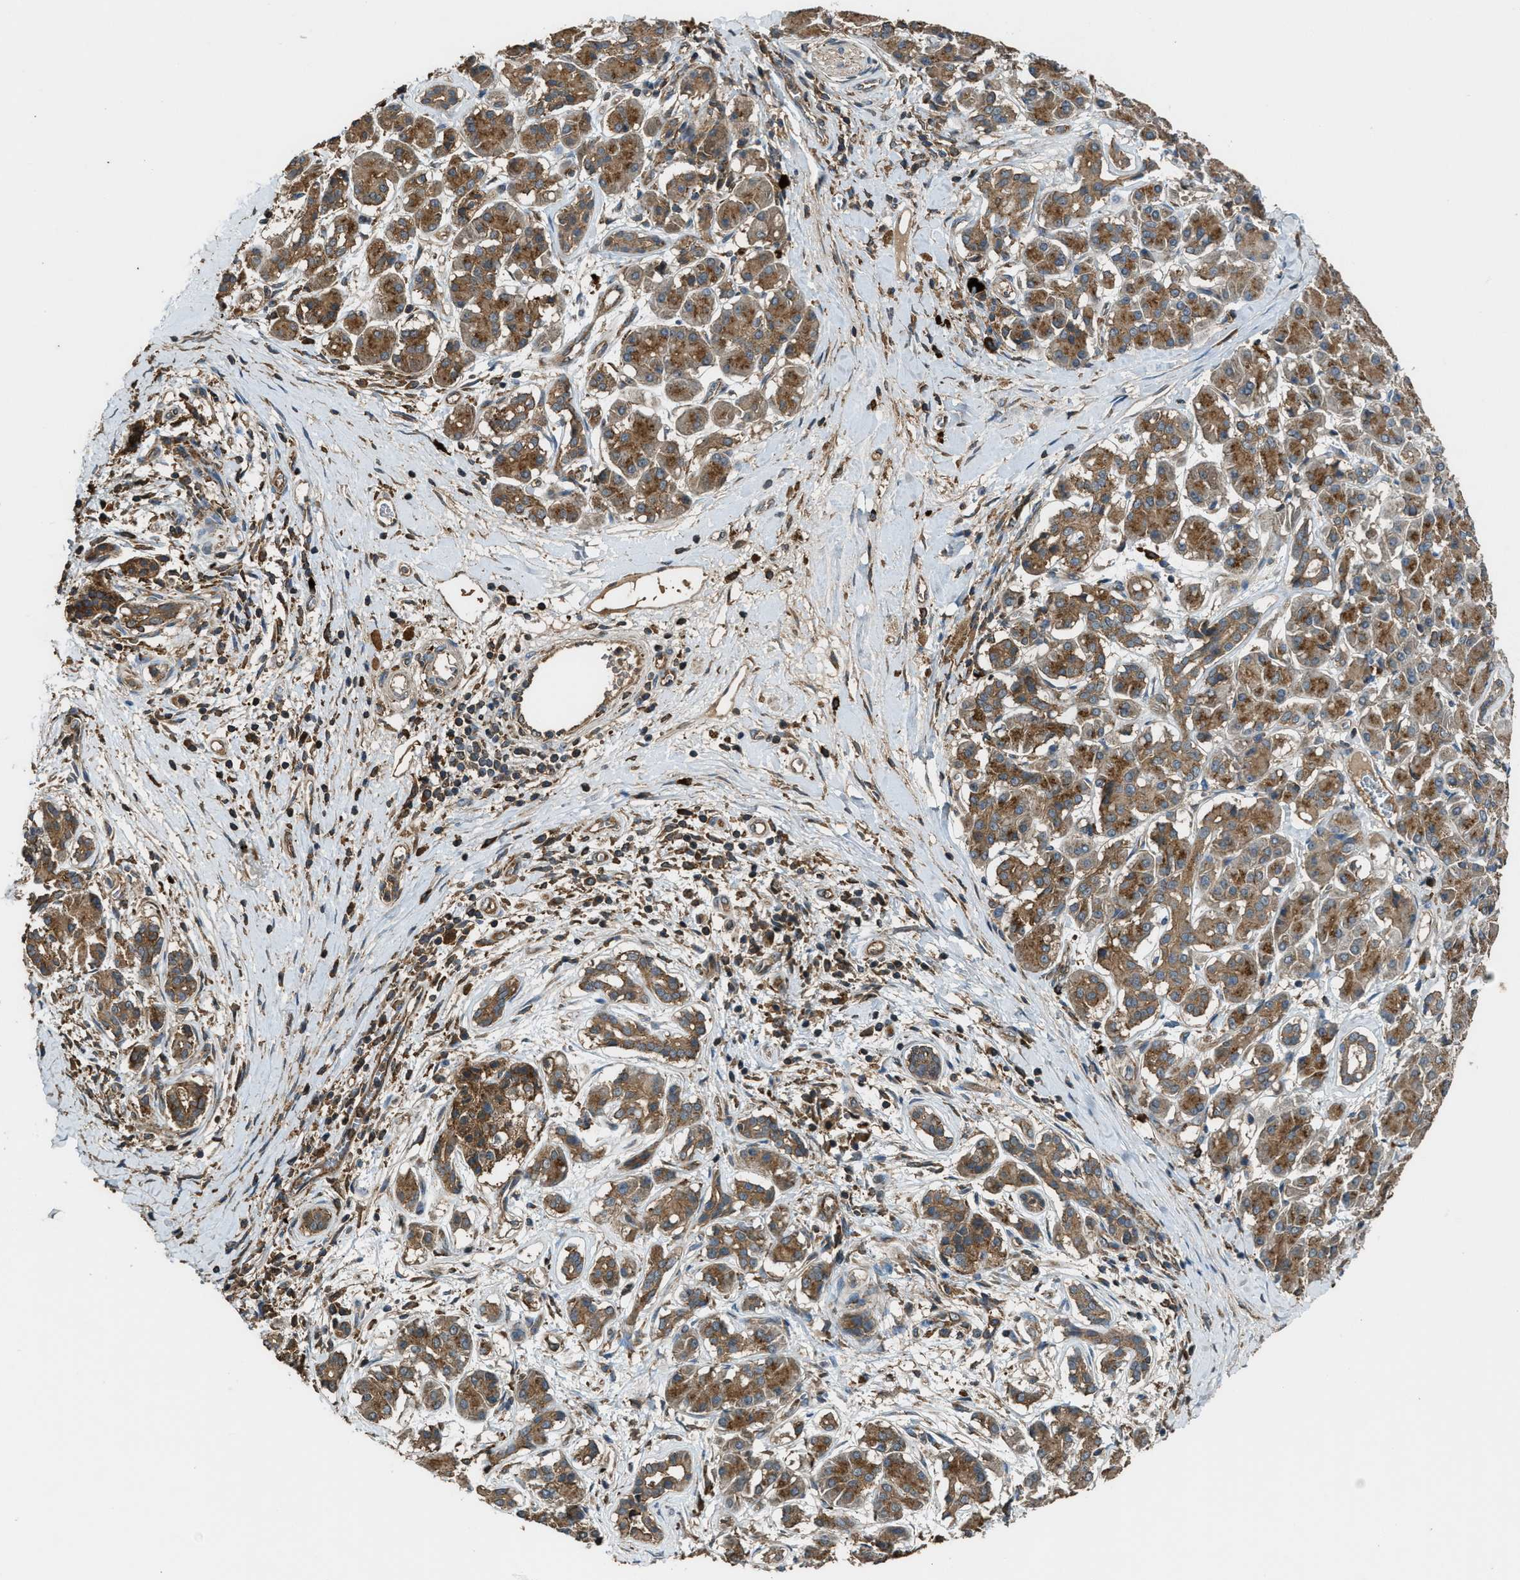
{"staining": {"intensity": "moderate", "quantity": ">75%", "location": "cytoplasmic/membranous"}, "tissue": "pancreatic cancer", "cell_type": "Tumor cells", "image_type": "cancer", "snomed": [{"axis": "morphology", "description": "Adenocarcinoma, NOS"}, {"axis": "topography", "description": "Pancreas"}], "caption": "Moderate cytoplasmic/membranous expression is present in about >75% of tumor cells in pancreatic cancer.", "gene": "MAP3K8", "patient": {"sex": "male", "age": 55}}